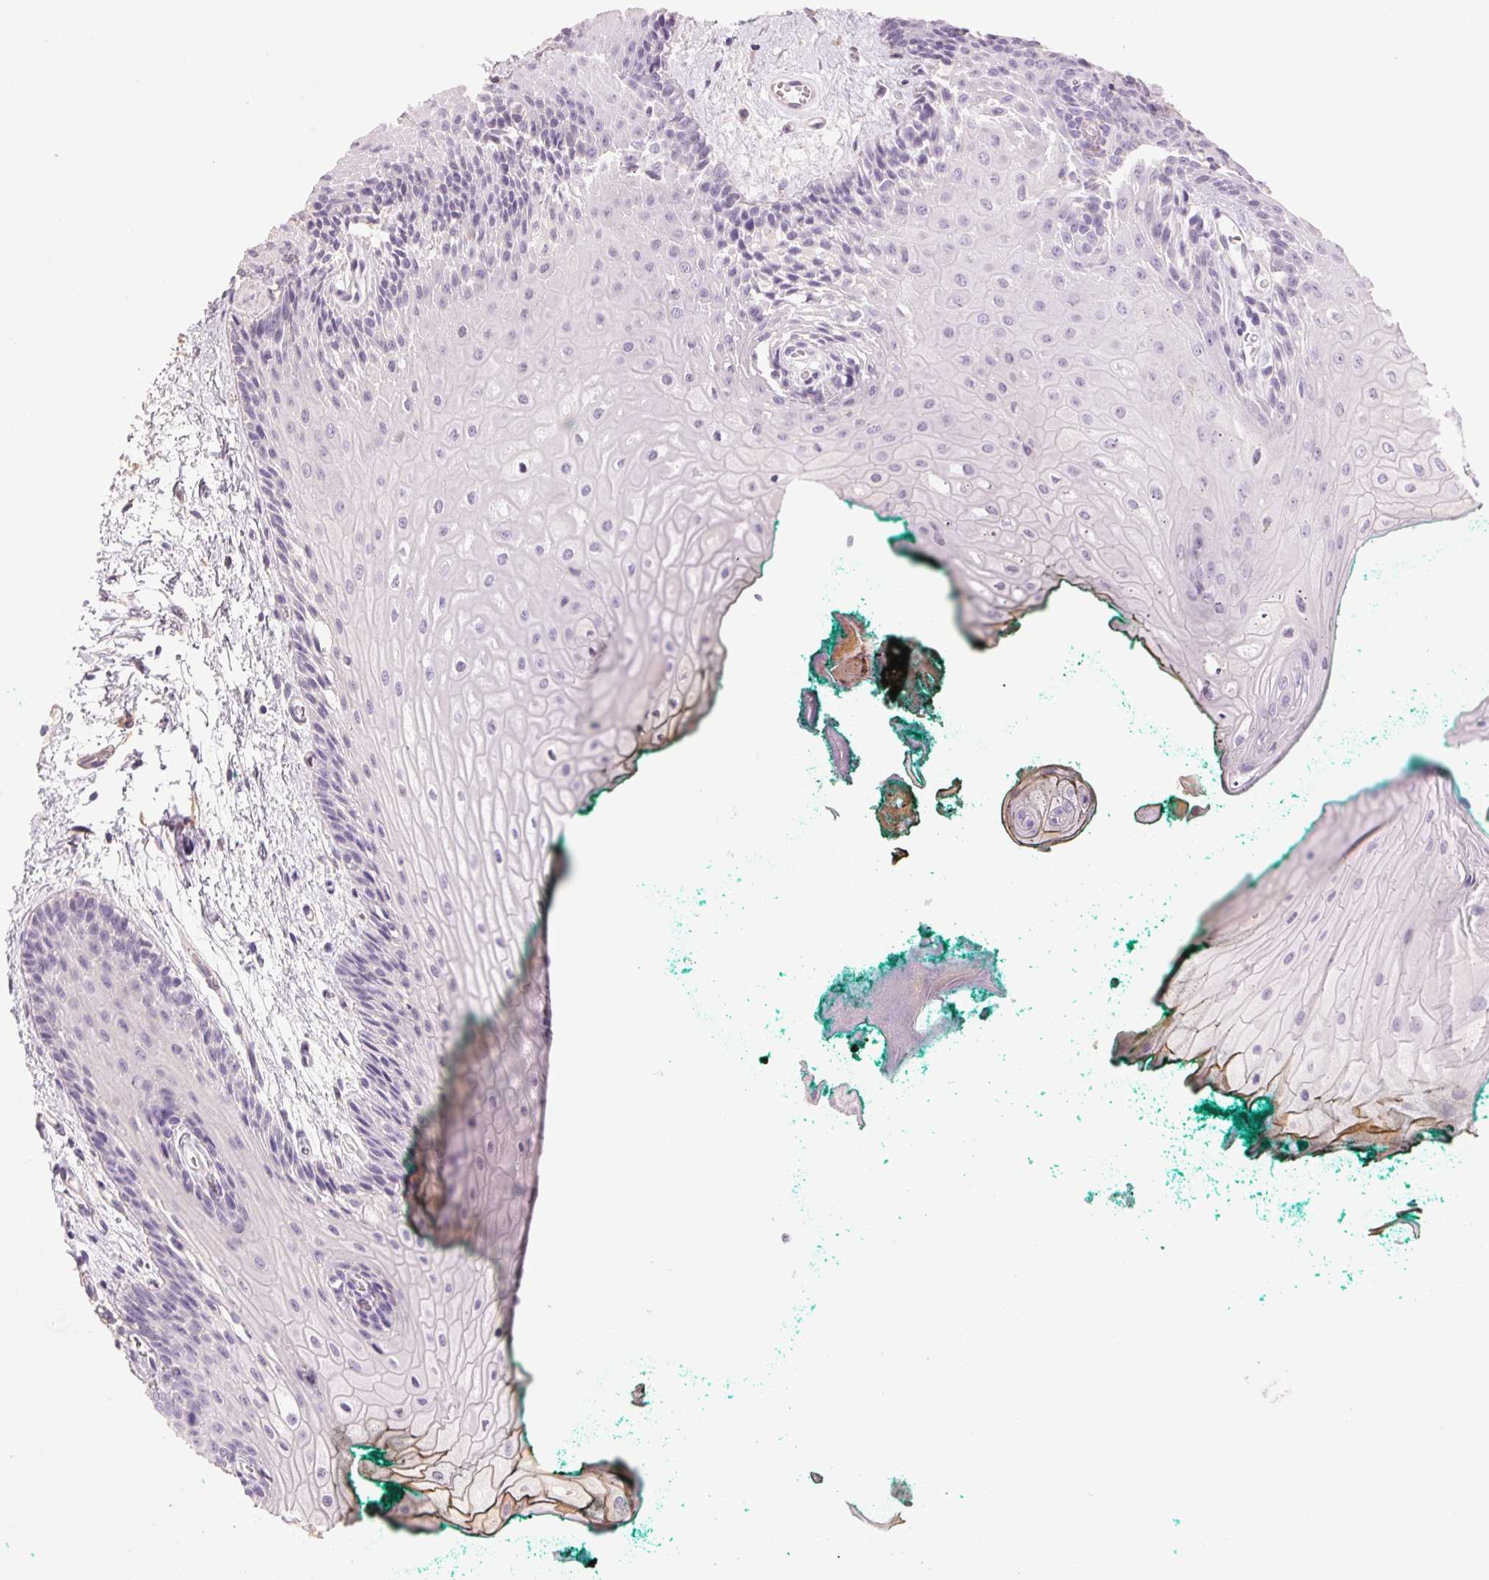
{"staining": {"intensity": "negative", "quantity": "none", "location": "none"}, "tissue": "oral mucosa", "cell_type": "Squamous epithelial cells", "image_type": "normal", "snomed": [{"axis": "morphology", "description": "Normal tissue, NOS"}, {"axis": "topography", "description": "Oral tissue"}], "caption": "IHC image of normal oral mucosa: human oral mucosa stained with DAB (3,3'-diaminobenzidine) demonstrates no significant protein staining in squamous epithelial cells.", "gene": "LYZL6", "patient": {"sex": "female", "age": 68}}